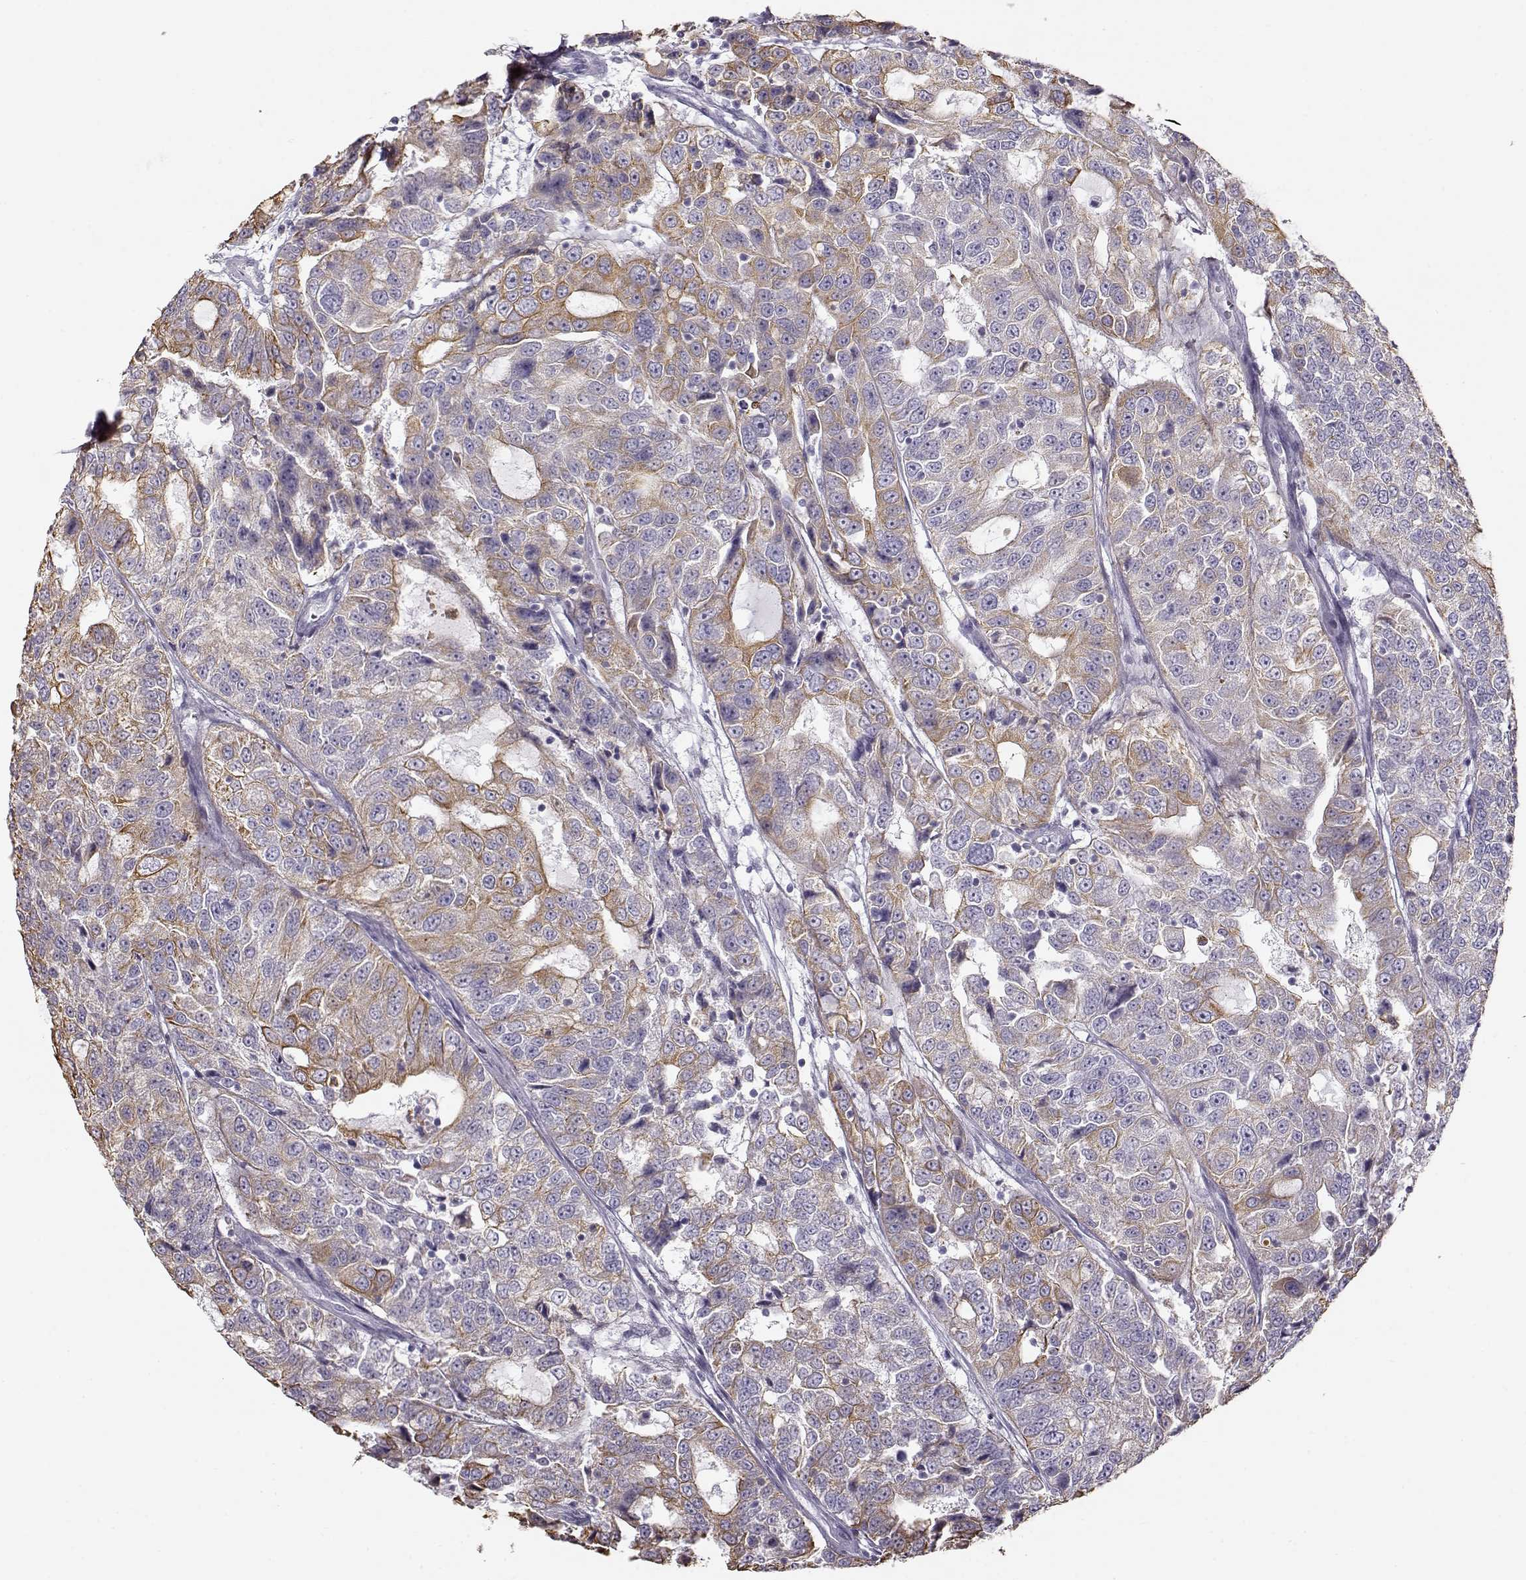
{"staining": {"intensity": "moderate", "quantity": "<25%", "location": "cytoplasmic/membranous"}, "tissue": "urothelial cancer", "cell_type": "Tumor cells", "image_type": "cancer", "snomed": [{"axis": "morphology", "description": "Urothelial carcinoma, NOS"}, {"axis": "morphology", "description": "Urothelial carcinoma, High grade"}, {"axis": "topography", "description": "Urinary bladder"}], "caption": "A brown stain shows moderate cytoplasmic/membranous positivity of a protein in transitional cell carcinoma tumor cells.", "gene": "S100B", "patient": {"sex": "female", "age": 73}}